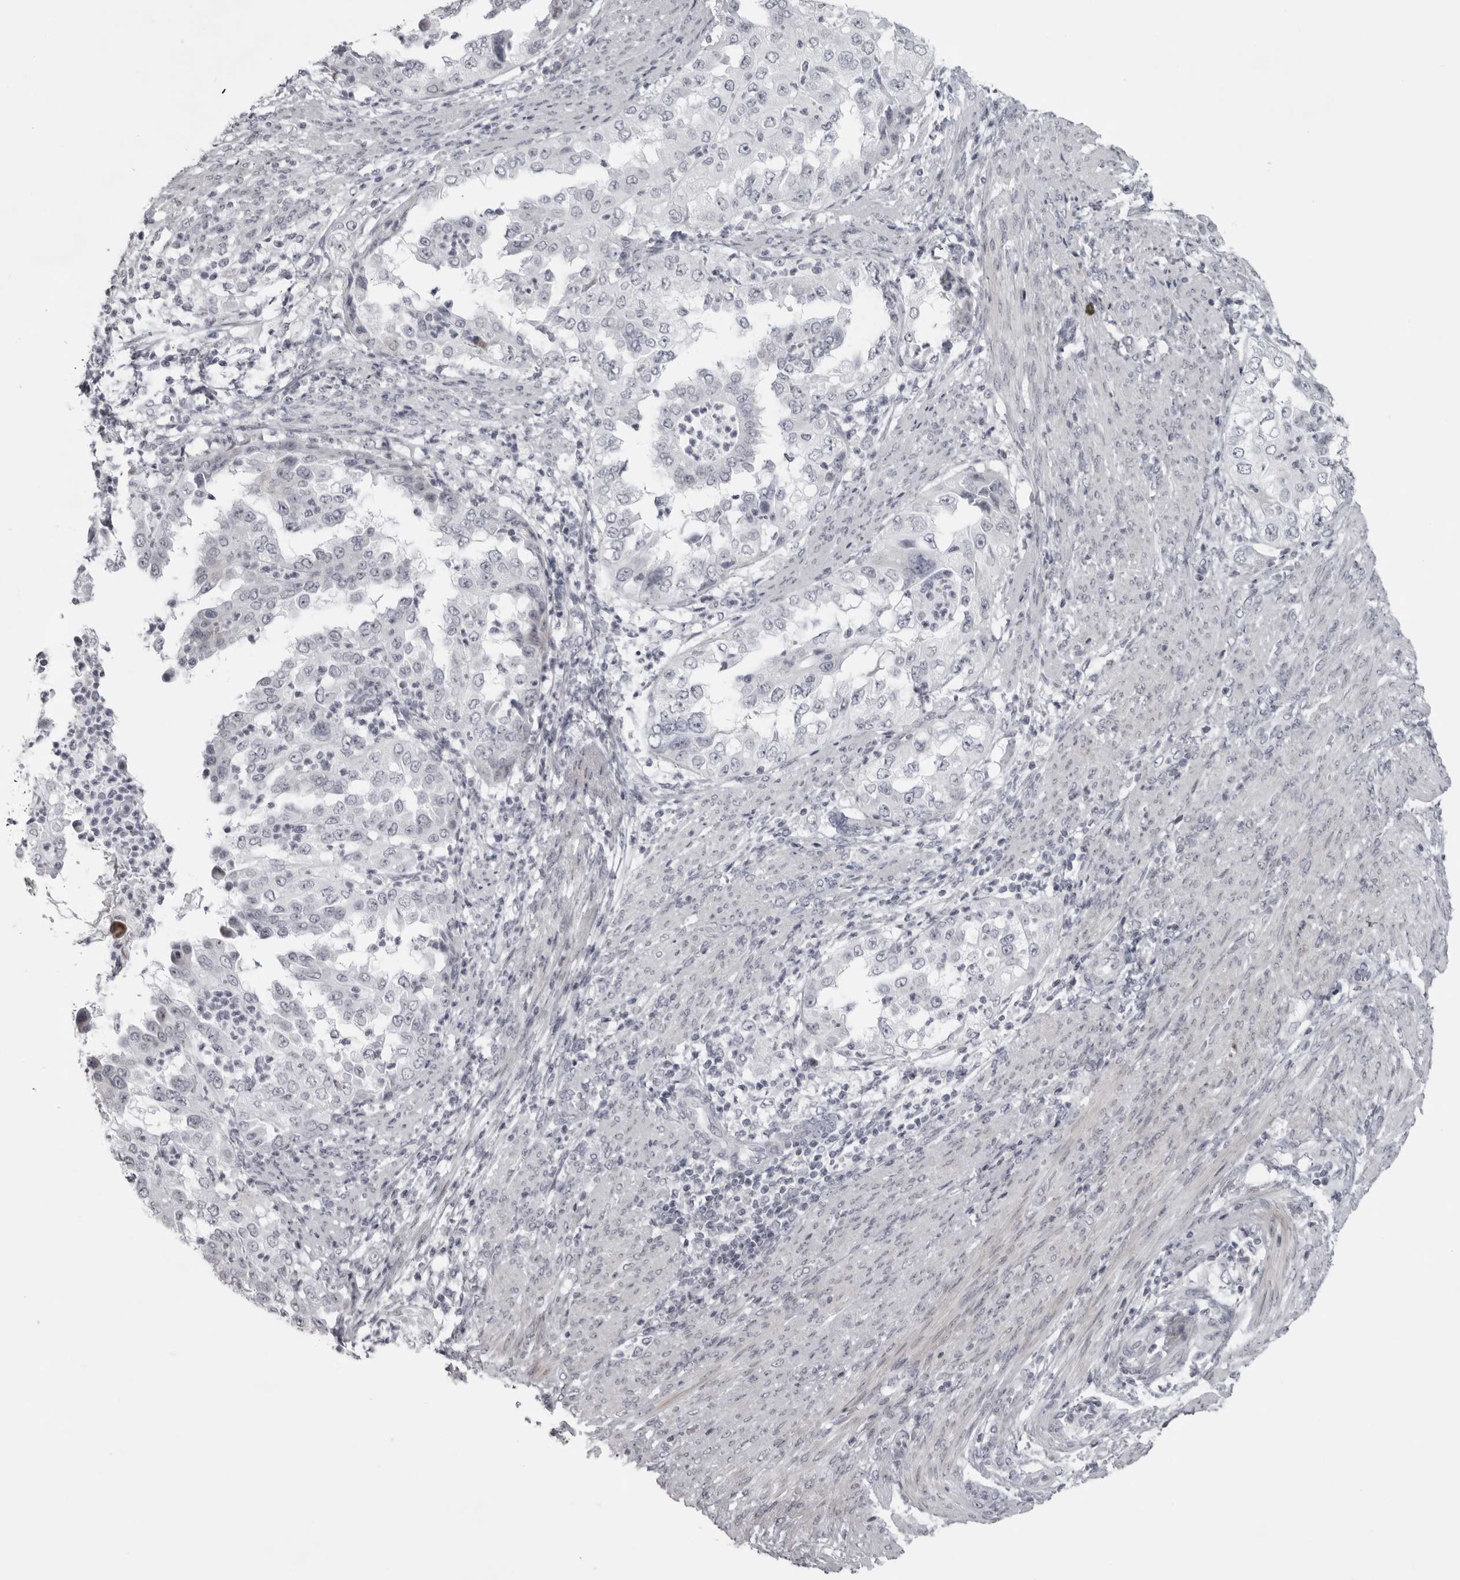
{"staining": {"intensity": "negative", "quantity": "none", "location": "none"}, "tissue": "endometrial cancer", "cell_type": "Tumor cells", "image_type": "cancer", "snomed": [{"axis": "morphology", "description": "Adenocarcinoma, NOS"}, {"axis": "topography", "description": "Endometrium"}], "caption": "Tumor cells are negative for protein expression in human endometrial cancer (adenocarcinoma).", "gene": "NUDT18", "patient": {"sex": "female", "age": 85}}